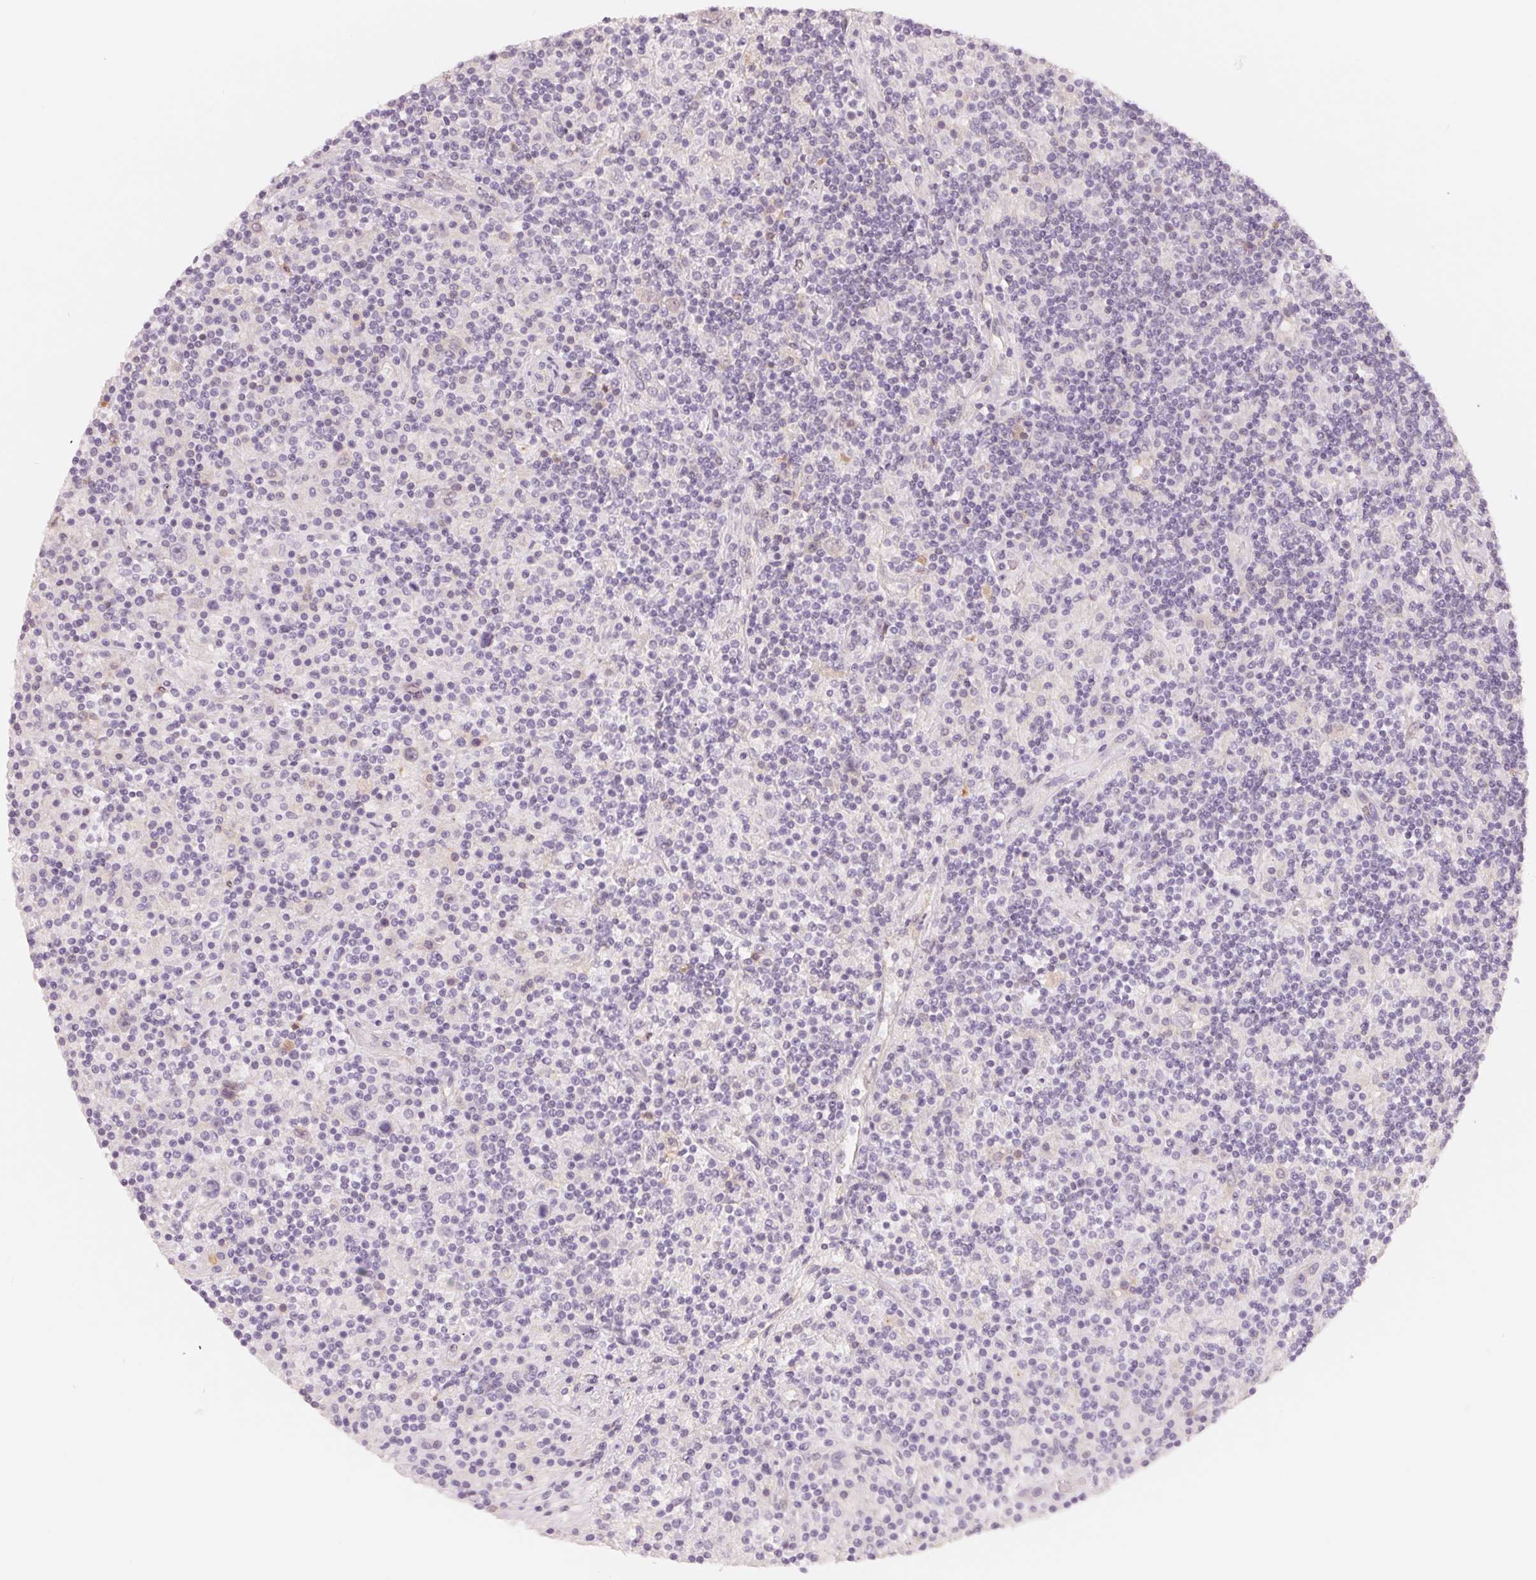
{"staining": {"intensity": "negative", "quantity": "none", "location": "none"}, "tissue": "lymphoma", "cell_type": "Tumor cells", "image_type": "cancer", "snomed": [{"axis": "morphology", "description": "Hodgkin's disease, NOS"}, {"axis": "topography", "description": "Lymph node"}], "caption": "This is an IHC image of human lymphoma. There is no expression in tumor cells.", "gene": "CFHR2", "patient": {"sex": "male", "age": 70}}